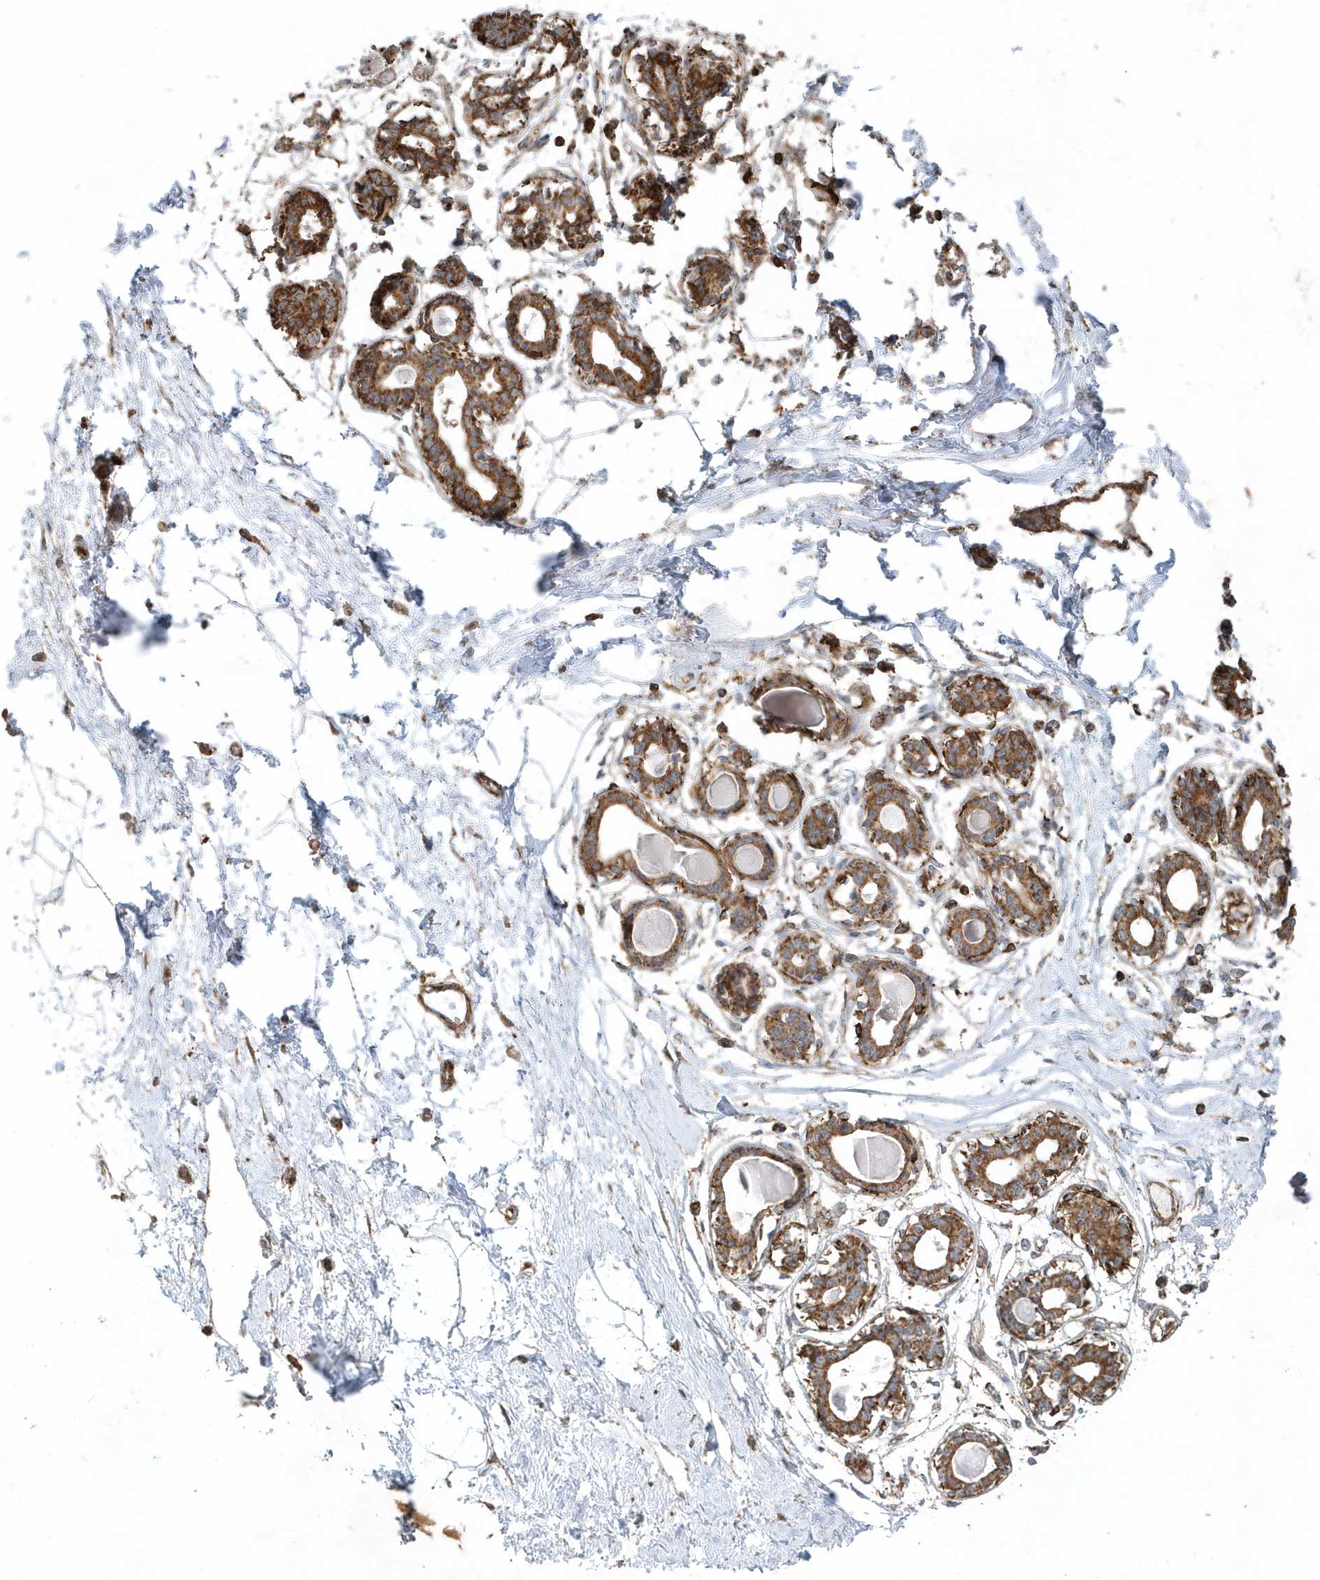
{"staining": {"intensity": "negative", "quantity": "none", "location": "none"}, "tissue": "breast", "cell_type": "Adipocytes", "image_type": "normal", "snomed": [{"axis": "morphology", "description": "Normal tissue, NOS"}, {"axis": "topography", "description": "Breast"}], "caption": "This histopathology image is of benign breast stained with immunohistochemistry (IHC) to label a protein in brown with the nuclei are counter-stained blue. There is no expression in adipocytes. (DAB (3,3'-diaminobenzidine) immunohistochemistry, high magnification).", "gene": "MMUT", "patient": {"sex": "female", "age": 45}}